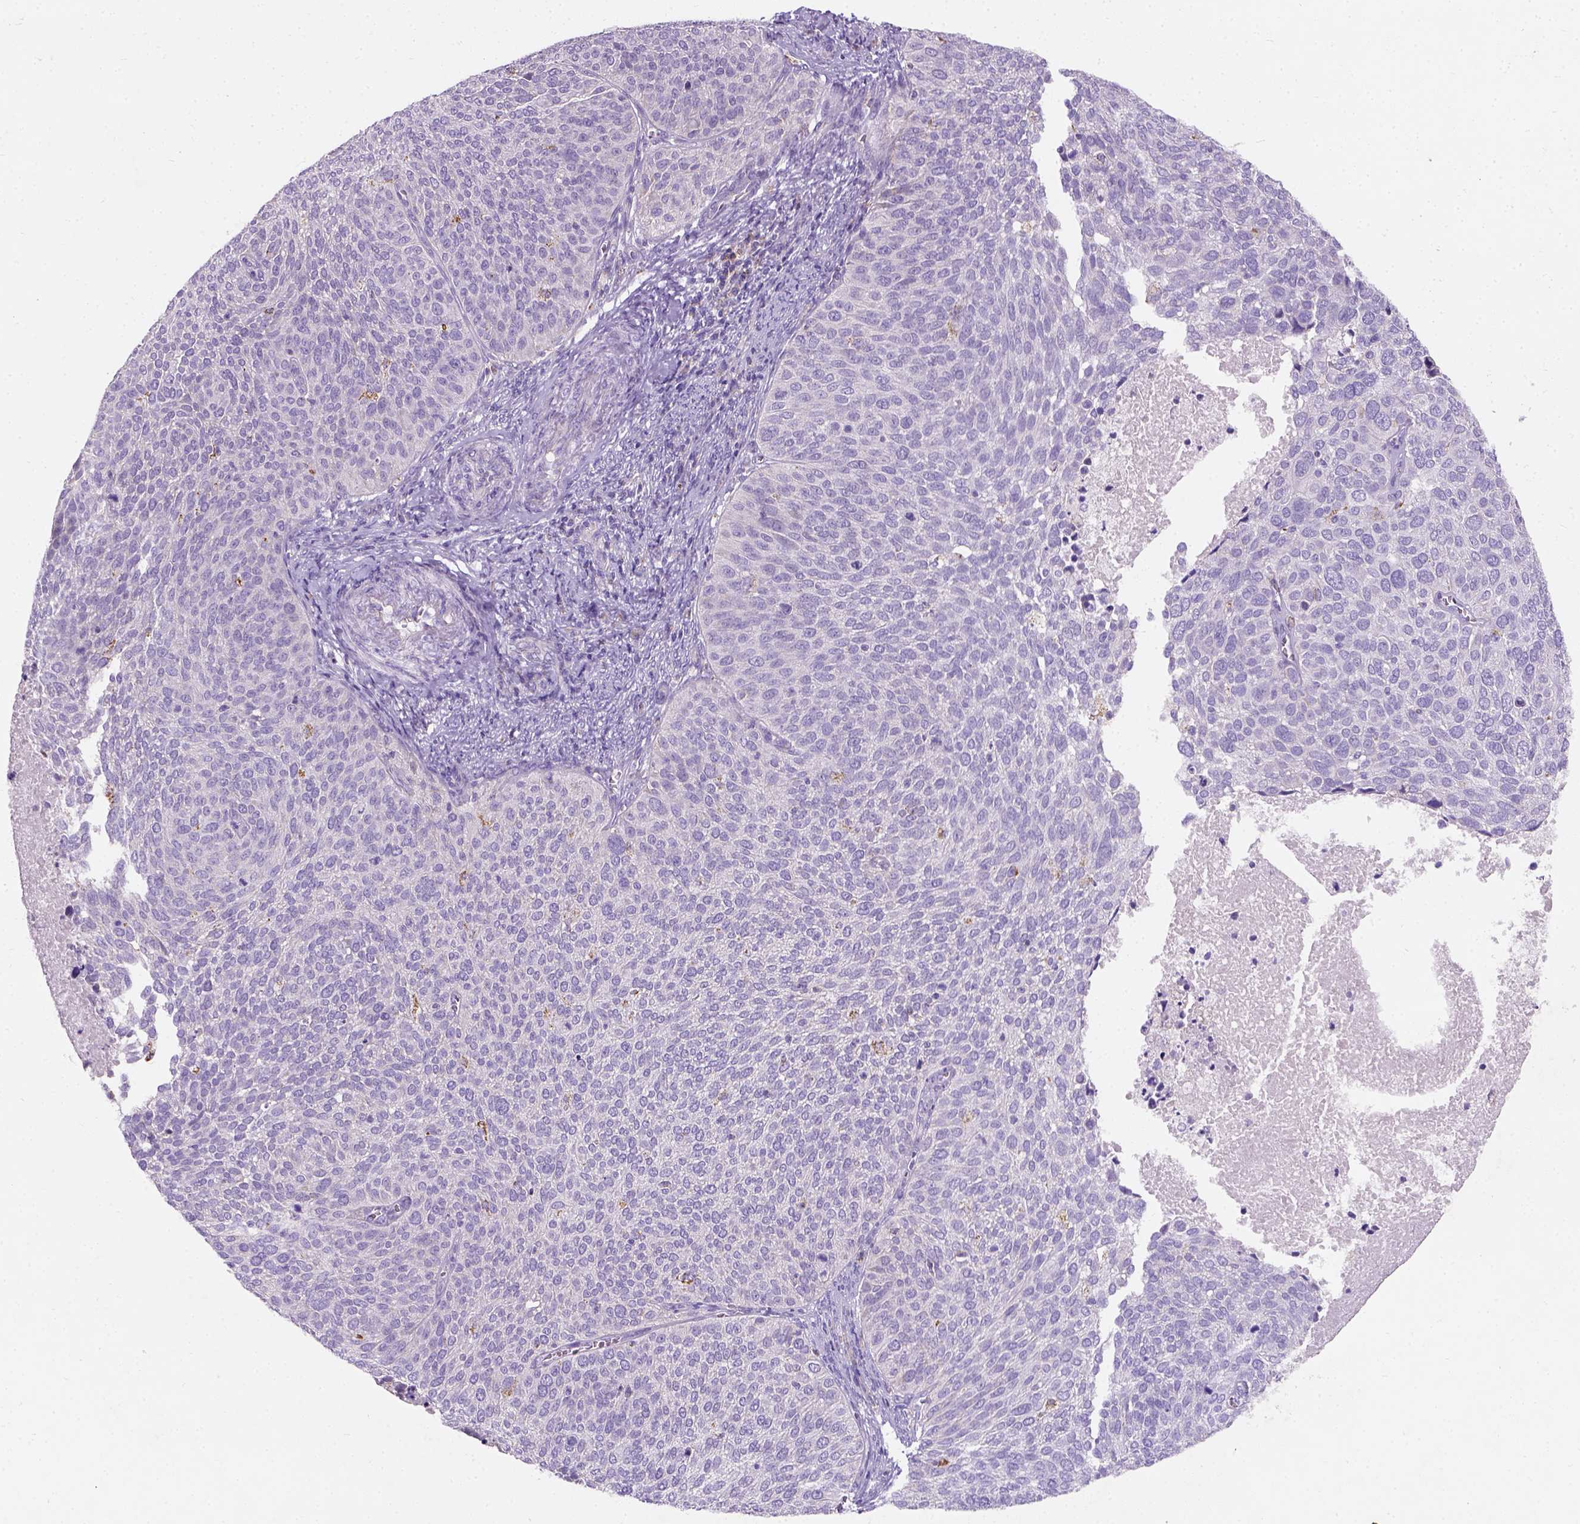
{"staining": {"intensity": "negative", "quantity": "none", "location": "none"}, "tissue": "cervical cancer", "cell_type": "Tumor cells", "image_type": "cancer", "snomed": [{"axis": "morphology", "description": "Squamous cell carcinoma, NOS"}, {"axis": "topography", "description": "Cervix"}], "caption": "Tumor cells show no significant protein positivity in cervical squamous cell carcinoma.", "gene": "CHODL", "patient": {"sex": "female", "age": 39}}